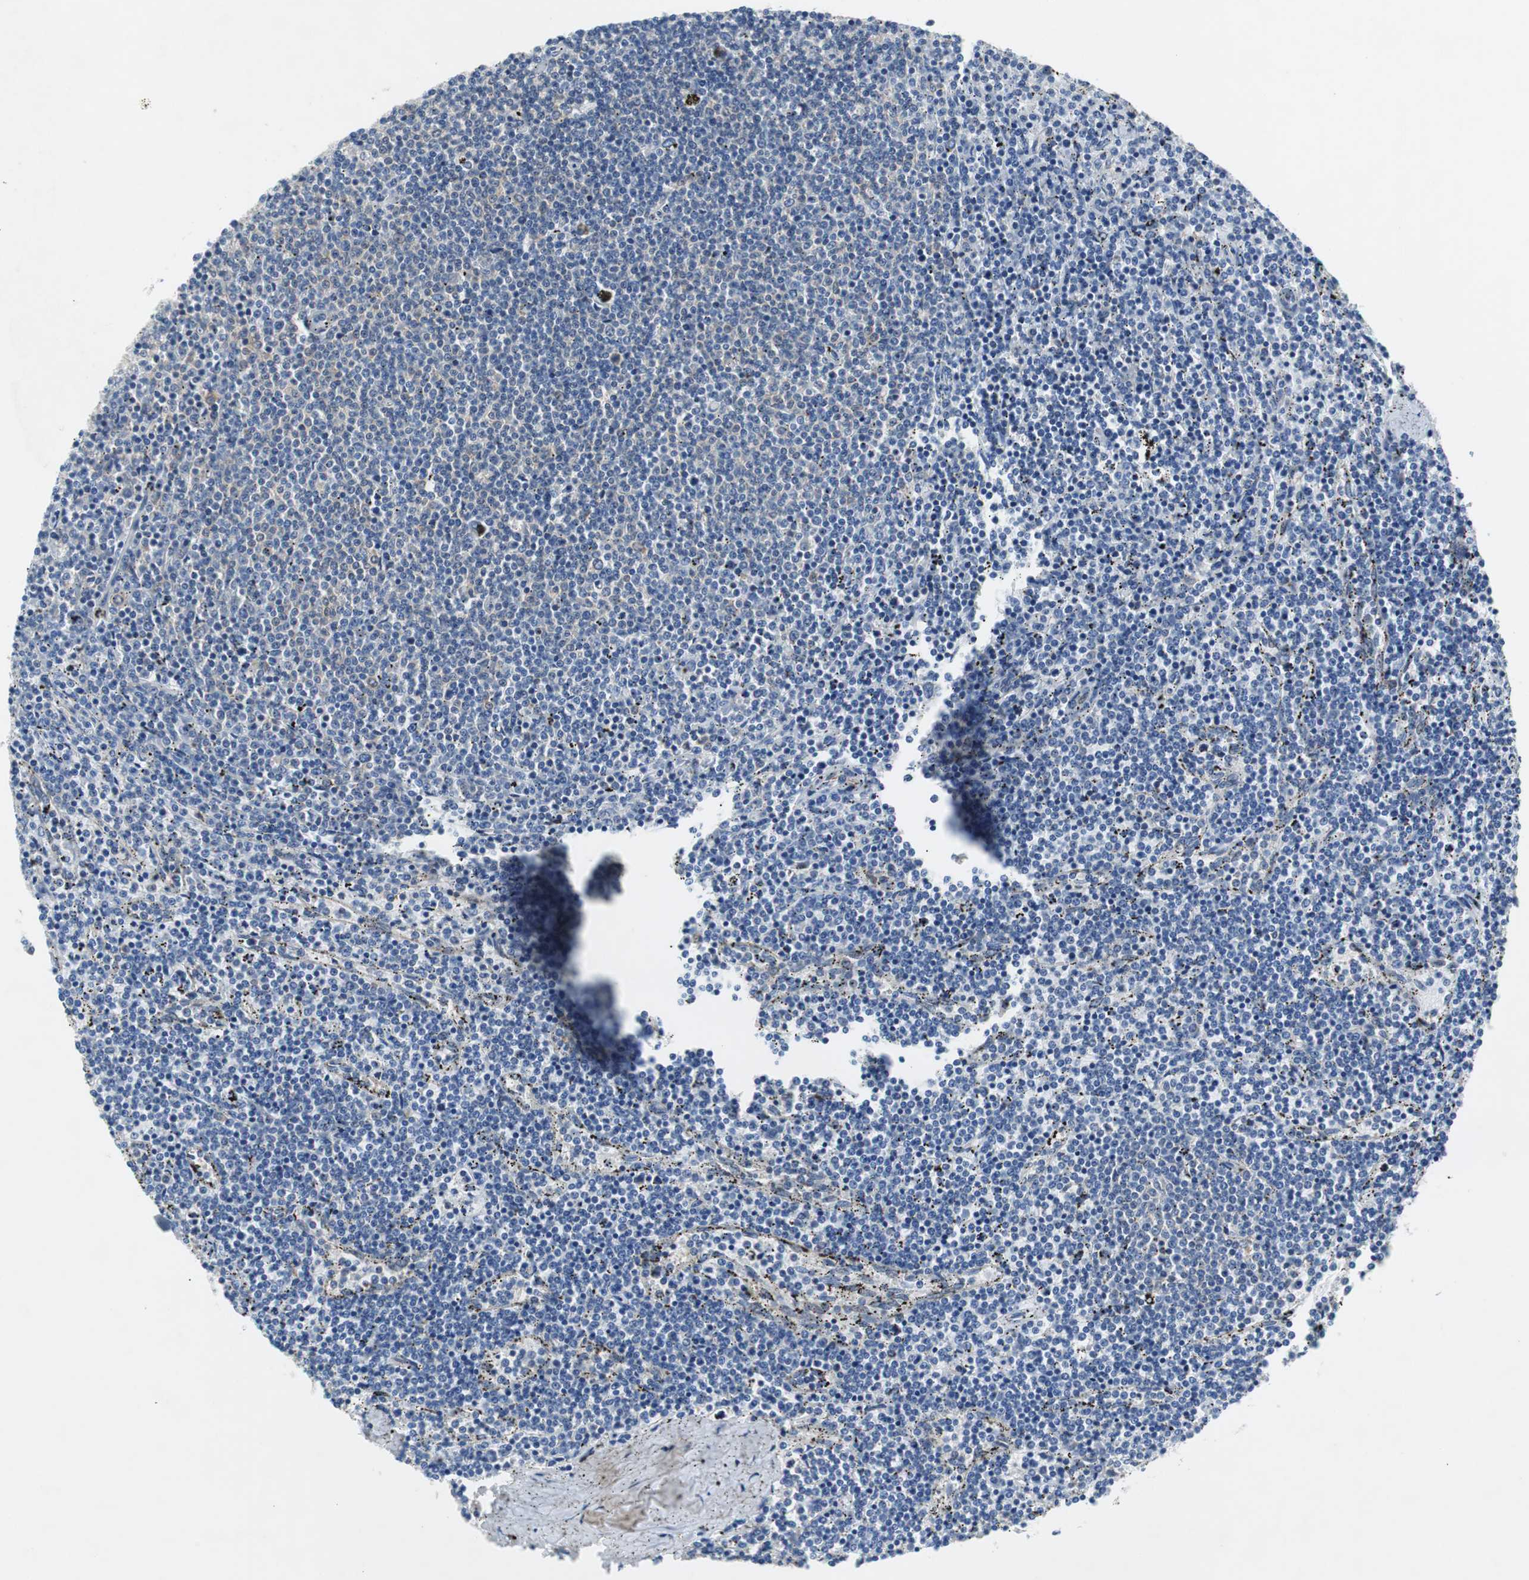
{"staining": {"intensity": "negative", "quantity": "none", "location": "none"}, "tissue": "lymphoma", "cell_type": "Tumor cells", "image_type": "cancer", "snomed": [{"axis": "morphology", "description": "Malignant lymphoma, non-Hodgkin's type, Low grade"}, {"axis": "topography", "description": "Spleen"}], "caption": "Micrograph shows no protein staining in tumor cells of lymphoma tissue. The staining was performed using DAB to visualize the protein expression in brown, while the nuclei were stained in blue with hematoxylin (Magnification: 20x).", "gene": "EEF2K", "patient": {"sex": "female", "age": 50}}